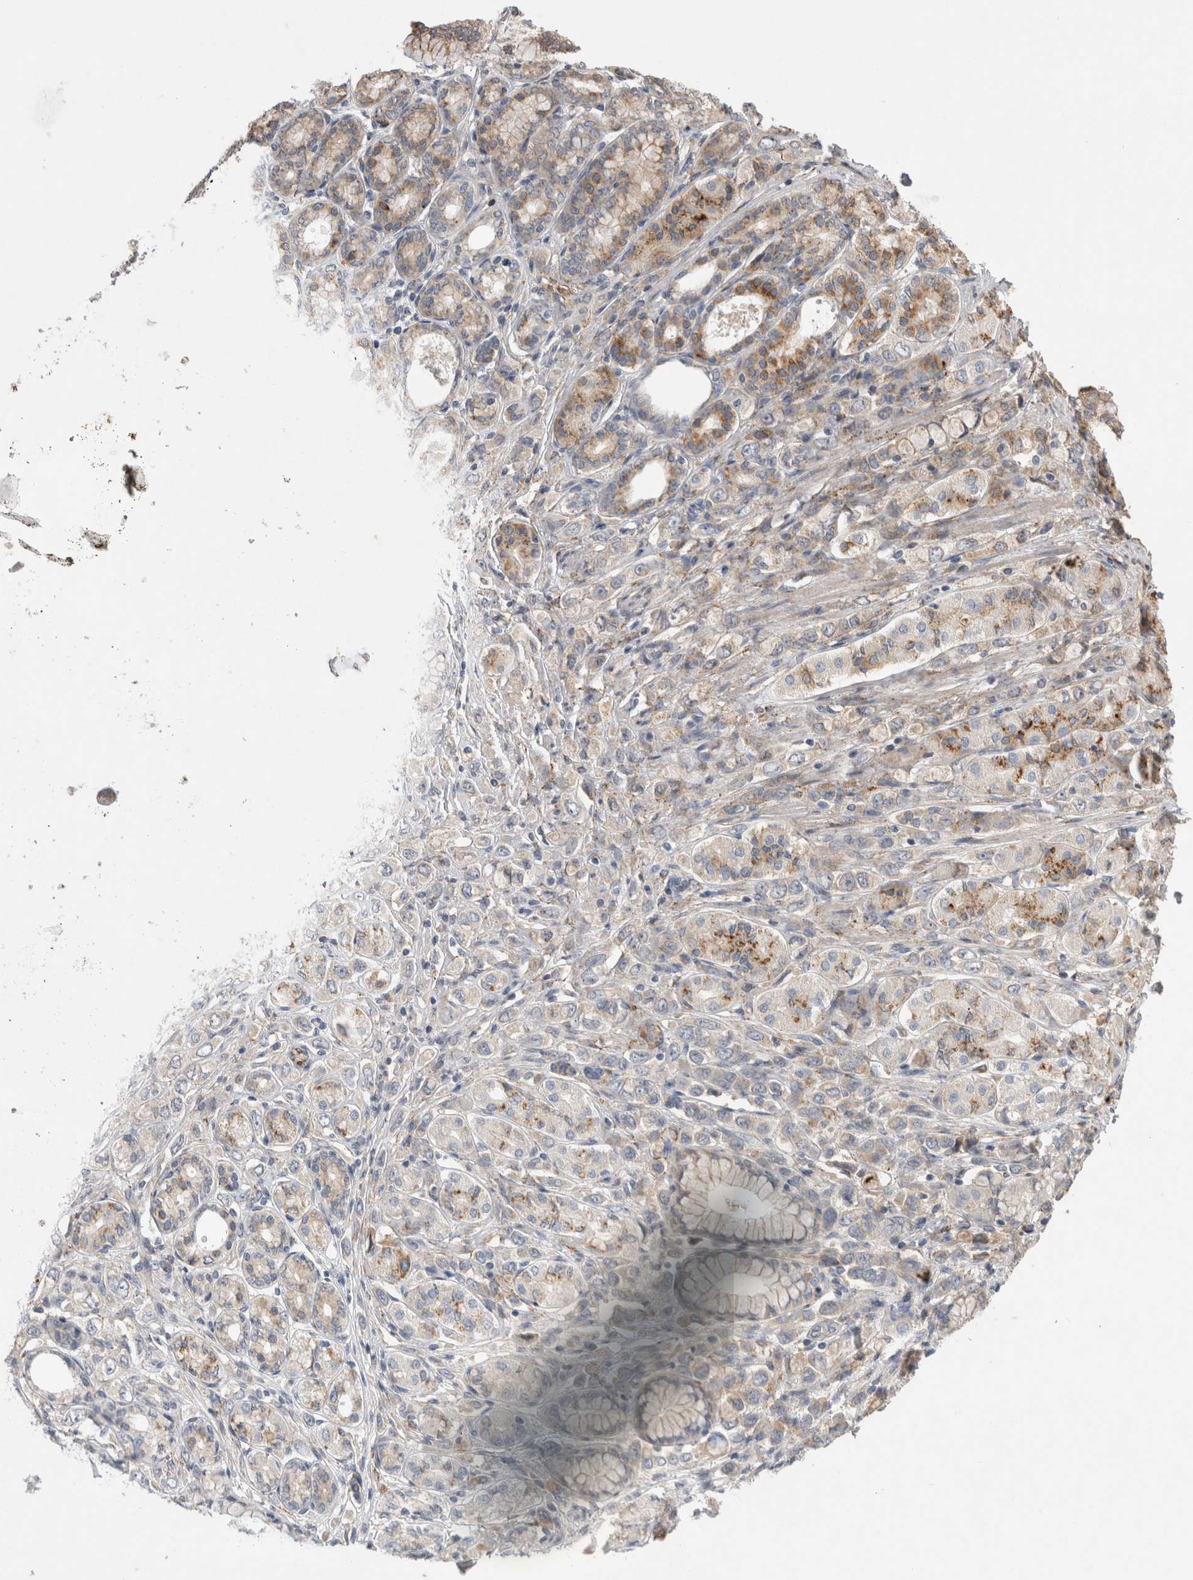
{"staining": {"intensity": "moderate", "quantity": ">75%", "location": "cytoplasmic/membranous"}, "tissue": "stomach cancer", "cell_type": "Tumor cells", "image_type": "cancer", "snomed": [{"axis": "morphology", "description": "Adenocarcinoma, NOS"}, {"axis": "topography", "description": "Stomach"}], "caption": "Protein staining shows moderate cytoplasmic/membranous positivity in approximately >75% of tumor cells in stomach adenocarcinoma.", "gene": "TRMT9B", "patient": {"sex": "female", "age": 65}}